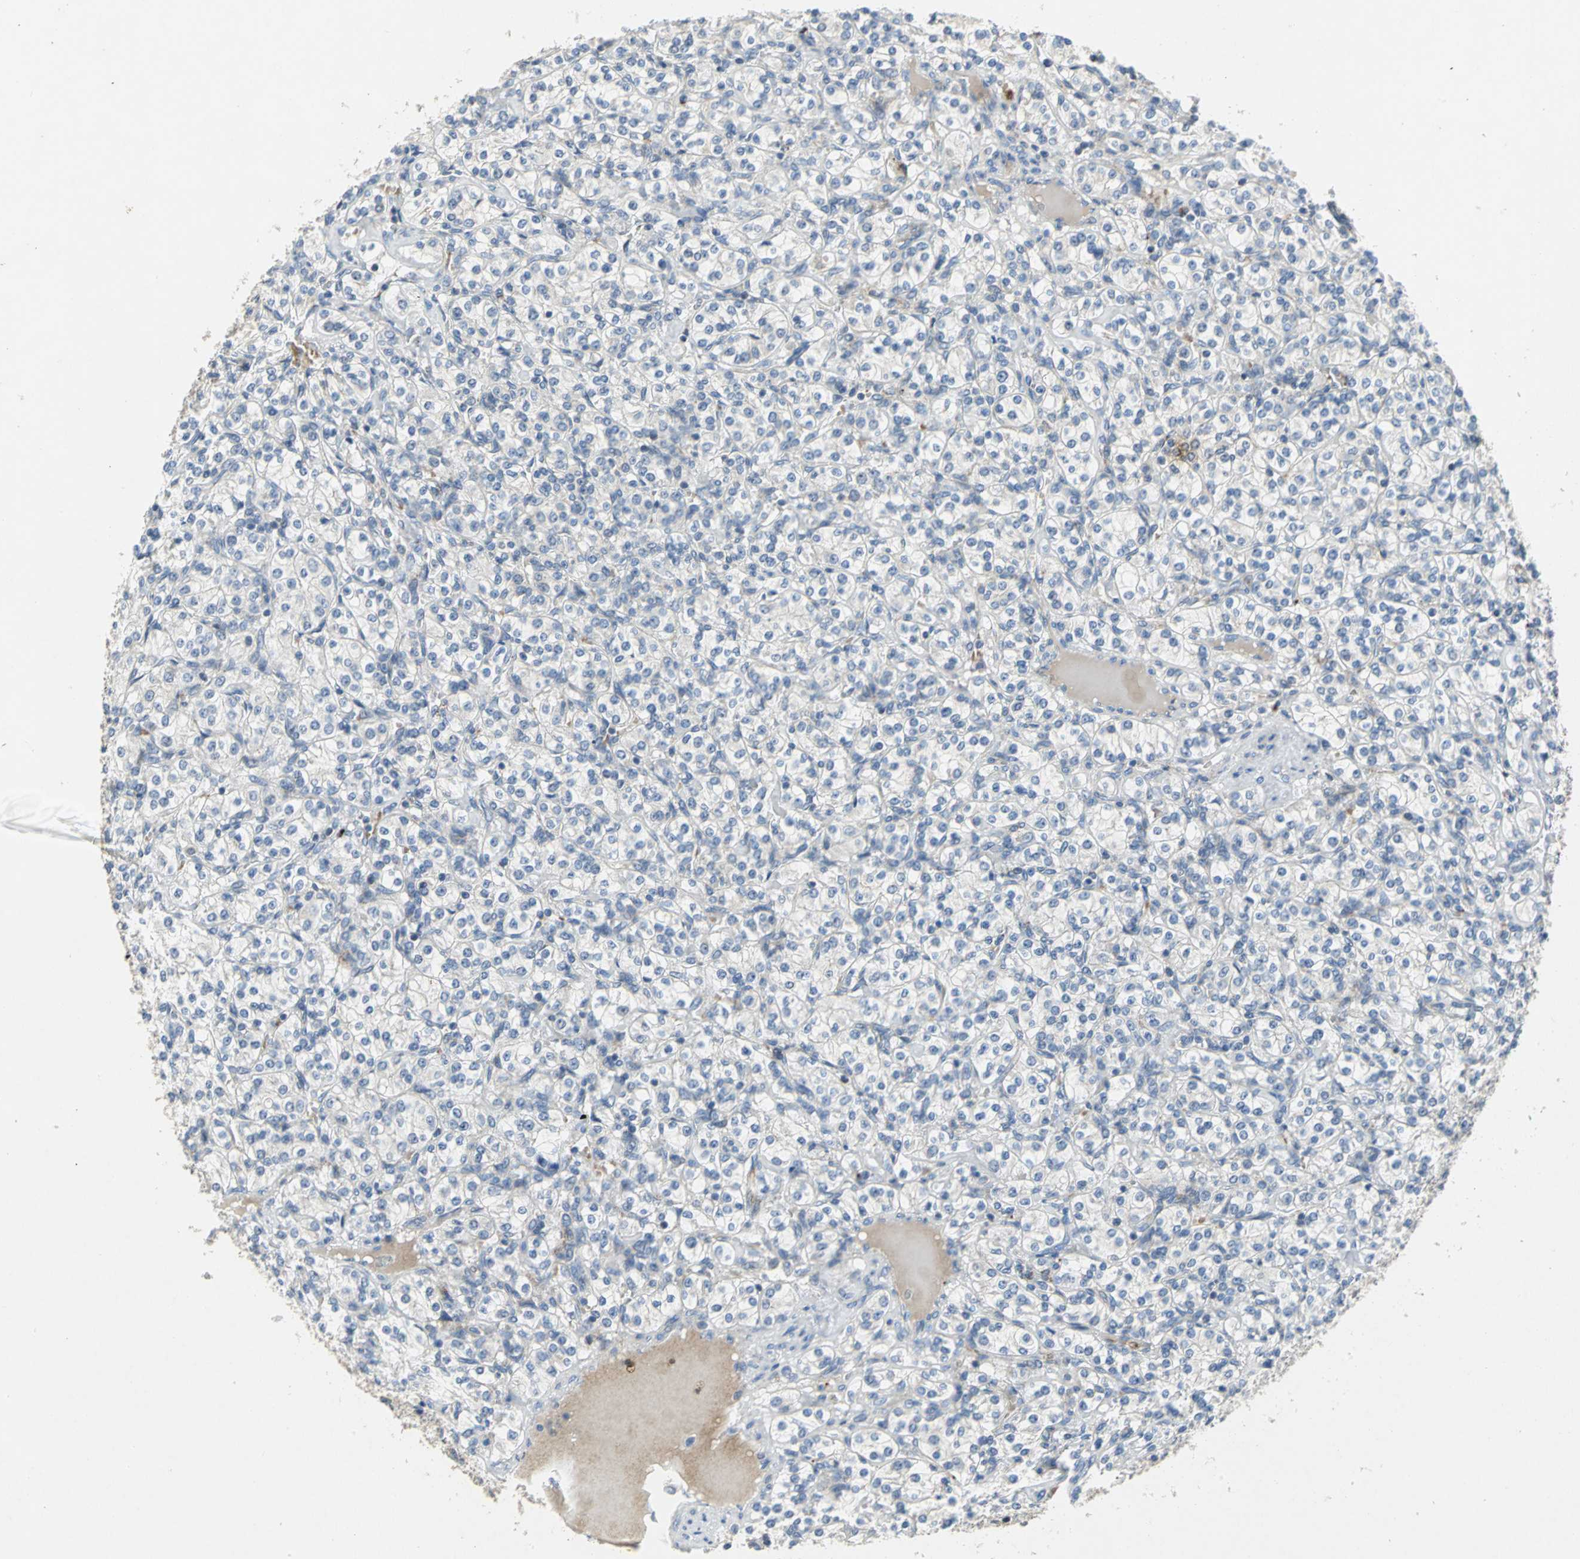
{"staining": {"intensity": "negative", "quantity": "none", "location": "none"}, "tissue": "renal cancer", "cell_type": "Tumor cells", "image_type": "cancer", "snomed": [{"axis": "morphology", "description": "Adenocarcinoma, NOS"}, {"axis": "topography", "description": "Kidney"}], "caption": "An image of adenocarcinoma (renal) stained for a protein shows no brown staining in tumor cells.", "gene": "SPPL2B", "patient": {"sex": "male", "age": 77}}